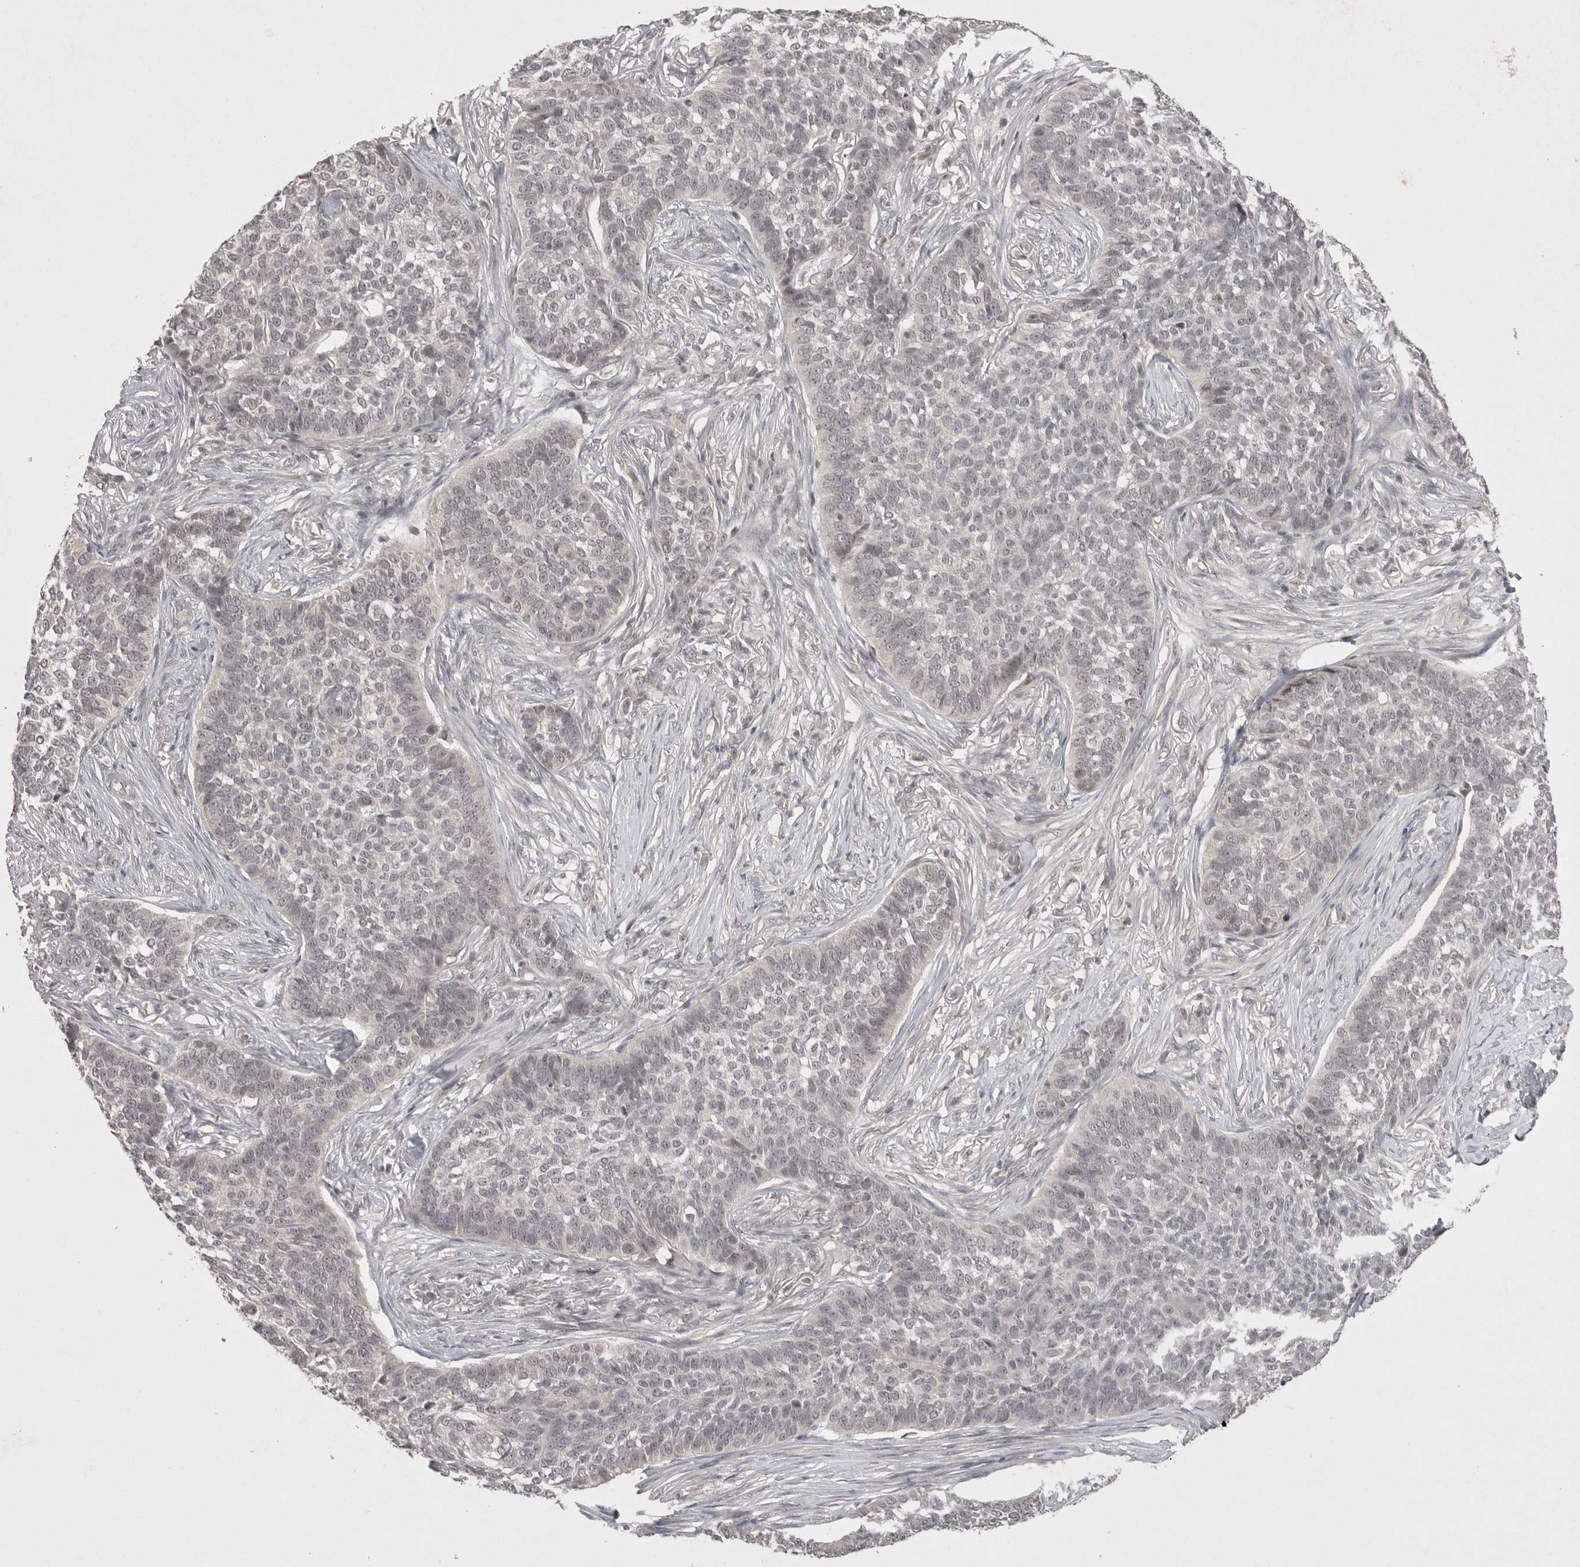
{"staining": {"intensity": "weak", "quantity": "<25%", "location": "nuclear"}, "tissue": "skin cancer", "cell_type": "Tumor cells", "image_type": "cancer", "snomed": [{"axis": "morphology", "description": "Basal cell carcinoma"}, {"axis": "topography", "description": "Skin"}], "caption": "Tumor cells are negative for protein expression in human skin cancer (basal cell carcinoma).", "gene": "HUS1", "patient": {"sex": "male", "age": 85}}